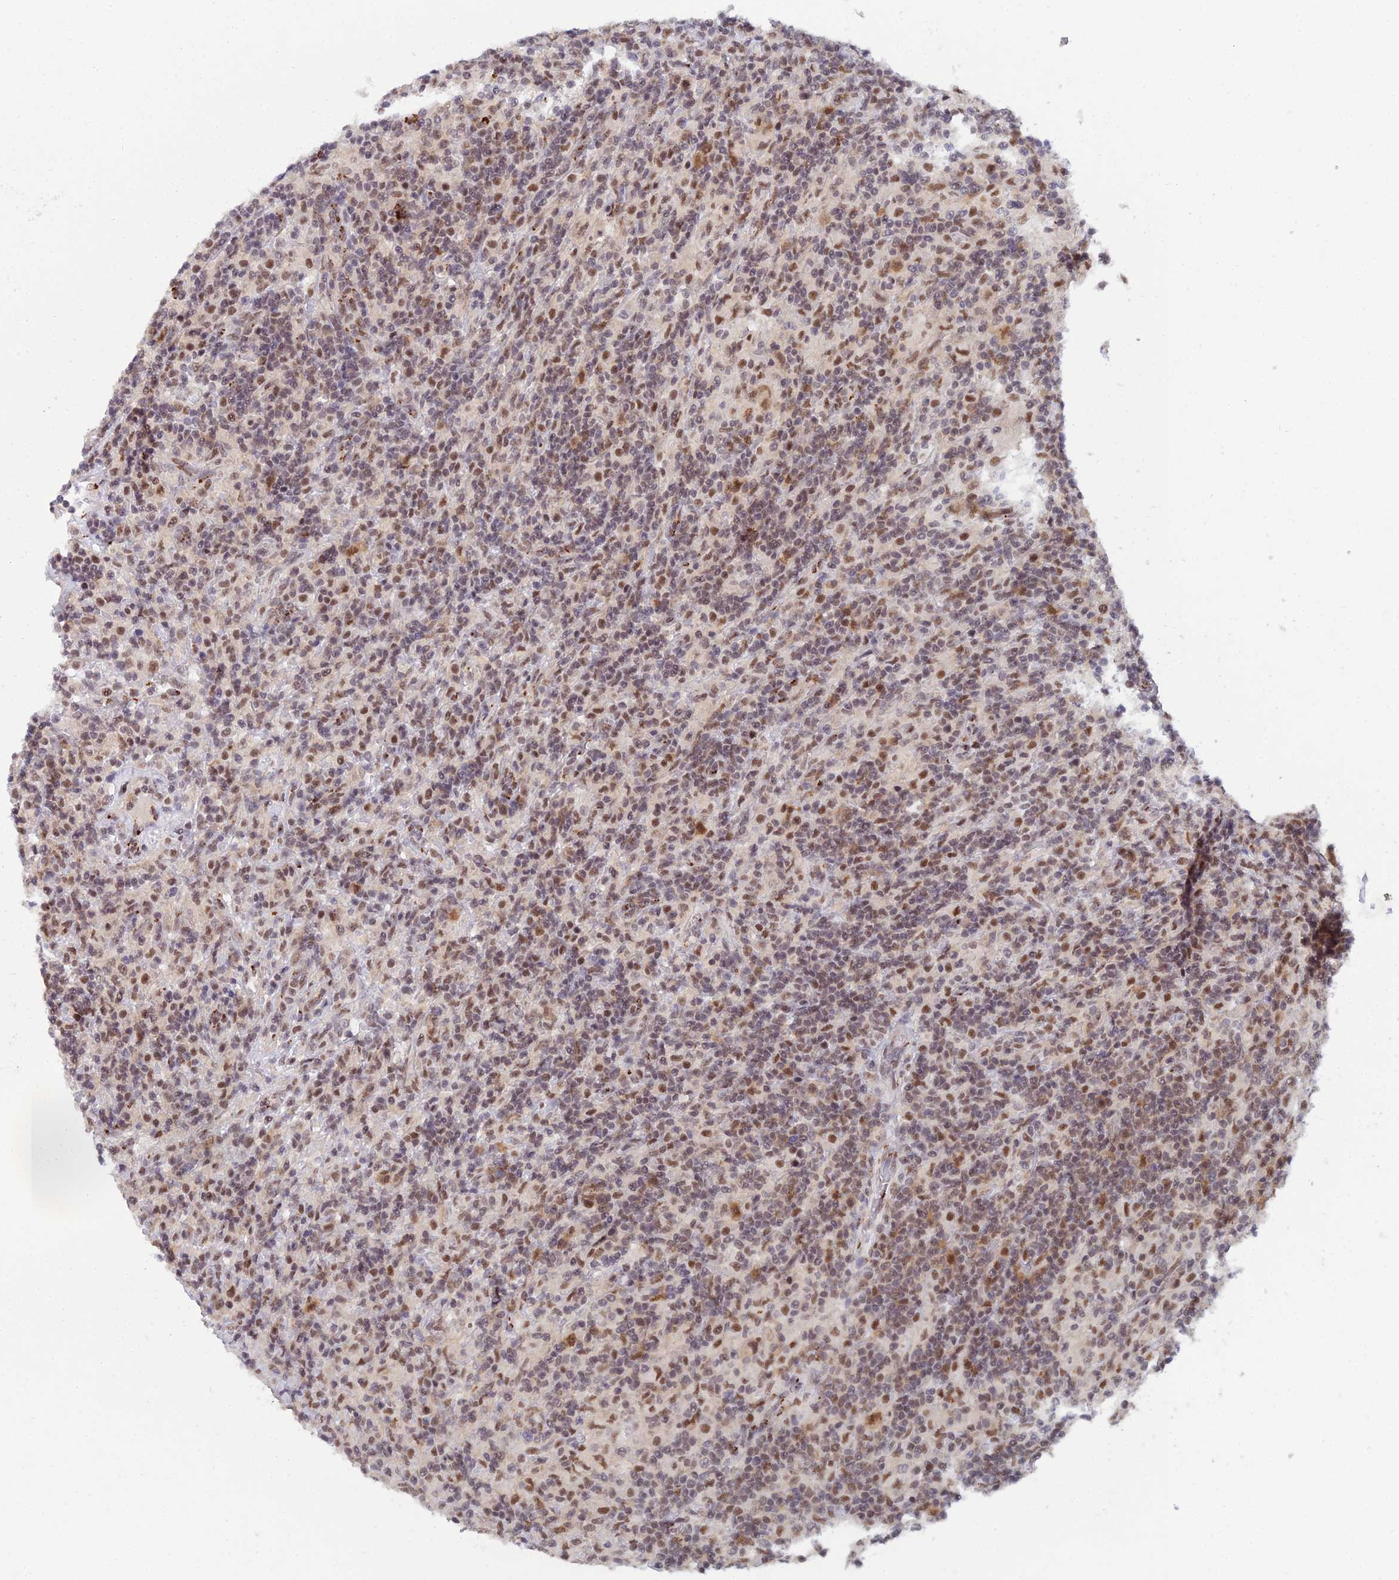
{"staining": {"intensity": "strong", "quantity": "25%-75%", "location": "cytoplasmic/membranous,nuclear"}, "tissue": "lymphoma", "cell_type": "Tumor cells", "image_type": "cancer", "snomed": [{"axis": "morphology", "description": "Hodgkin's disease, NOS"}, {"axis": "topography", "description": "Lymph node"}], "caption": "Tumor cells show strong cytoplasmic/membranous and nuclear expression in approximately 25%-75% of cells in Hodgkin's disease. The staining was performed using DAB (3,3'-diaminobenzidine), with brown indicating positive protein expression. Nuclei are stained blue with hematoxylin.", "gene": "THOC3", "patient": {"sex": "male", "age": 70}}